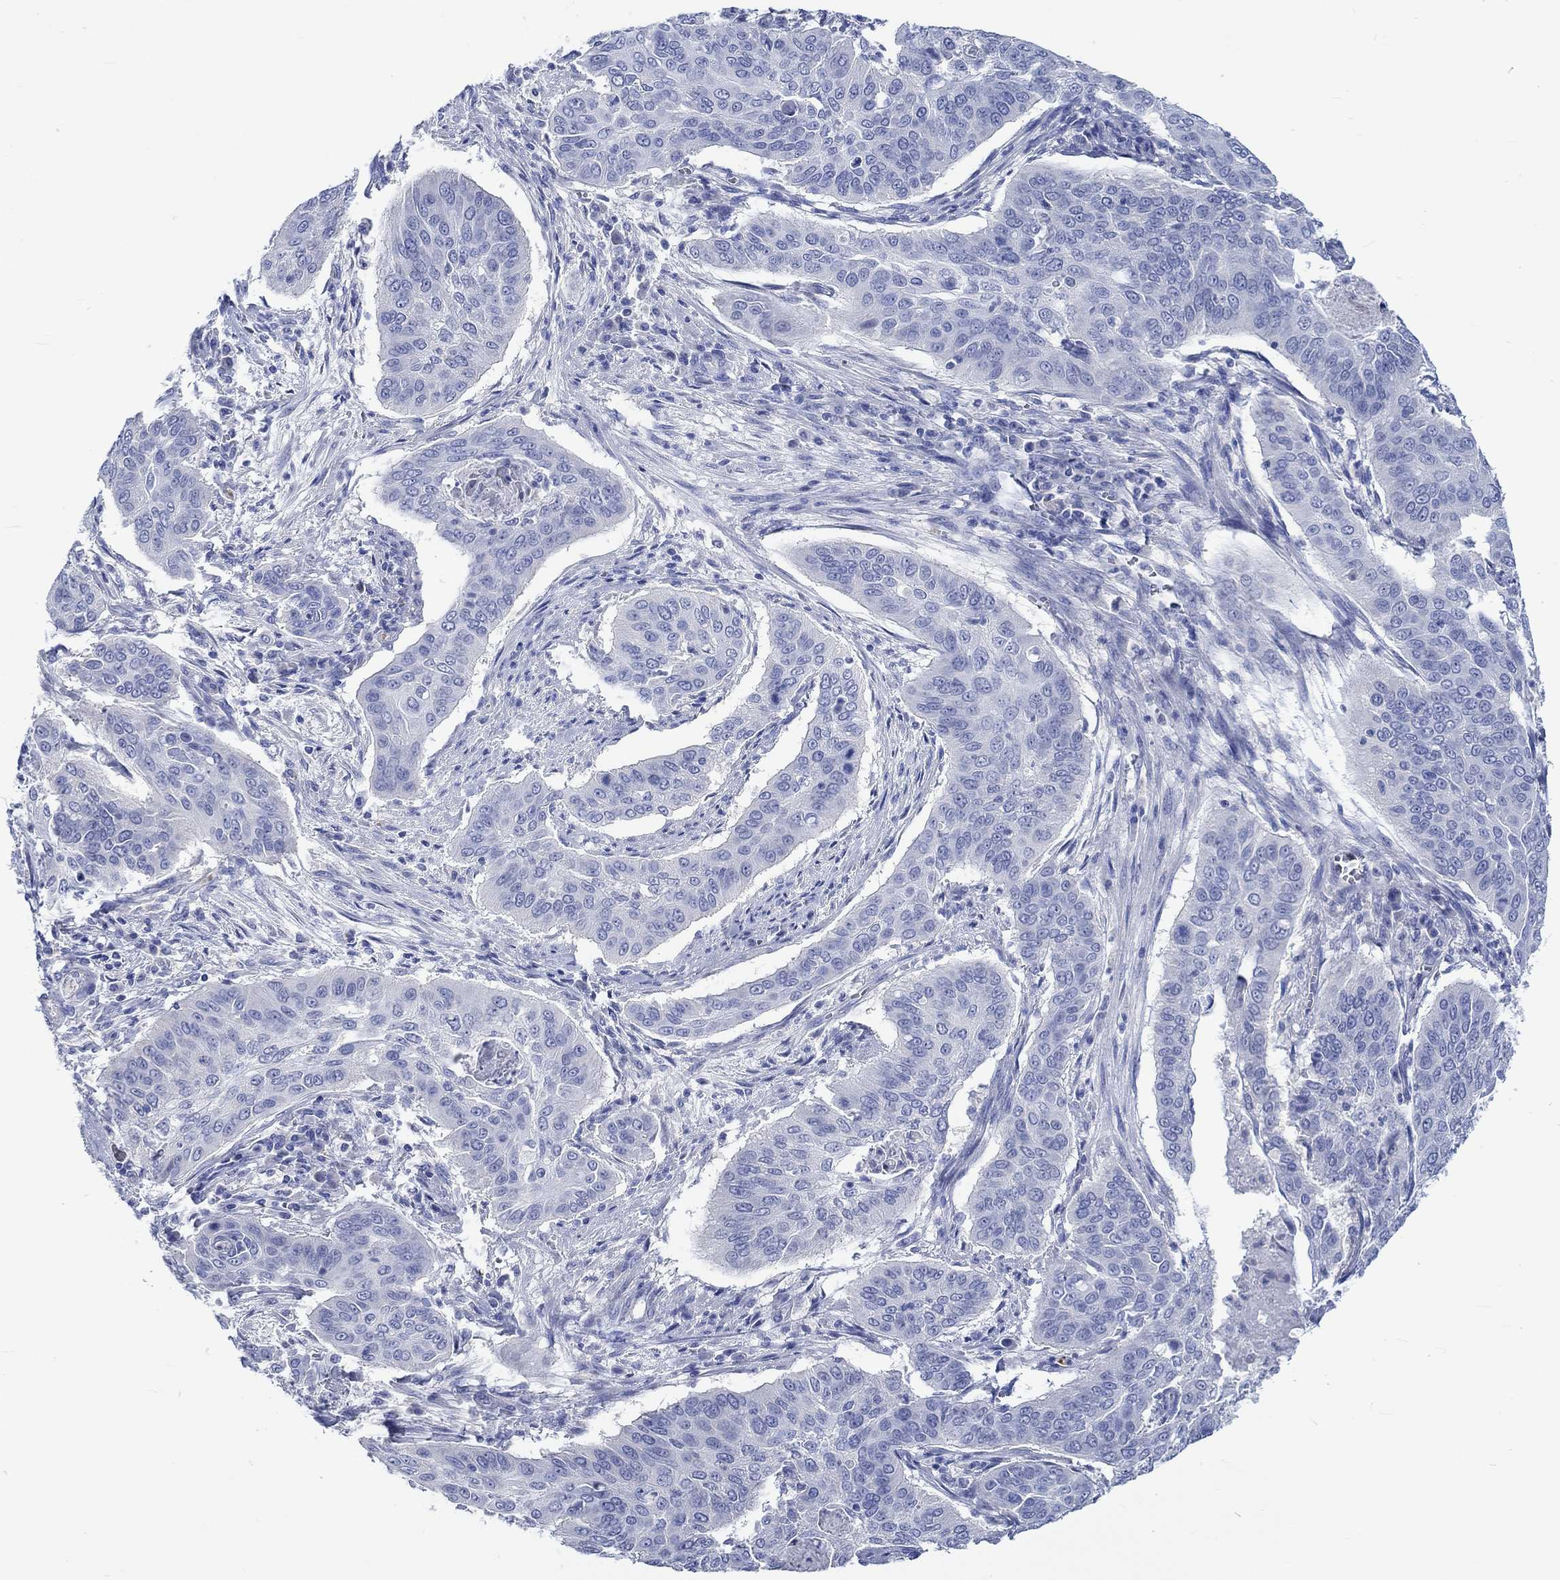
{"staining": {"intensity": "negative", "quantity": "none", "location": "none"}, "tissue": "cervical cancer", "cell_type": "Tumor cells", "image_type": "cancer", "snomed": [{"axis": "morphology", "description": "Squamous cell carcinoma, NOS"}, {"axis": "topography", "description": "Cervix"}], "caption": "Immunohistochemistry (IHC) histopathology image of neoplastic tissue: cervical cancer (squamous cell carcinoma) stained with DAB shows no significant protein staining in tumor cells. (Brightfield microscopy of DAB (3,3'-diaminobenzidine) immunohistochemistry (IHC) at high magnification).", "gene": "KCNA1", "patient": {"sex": "female", "age": 39}}